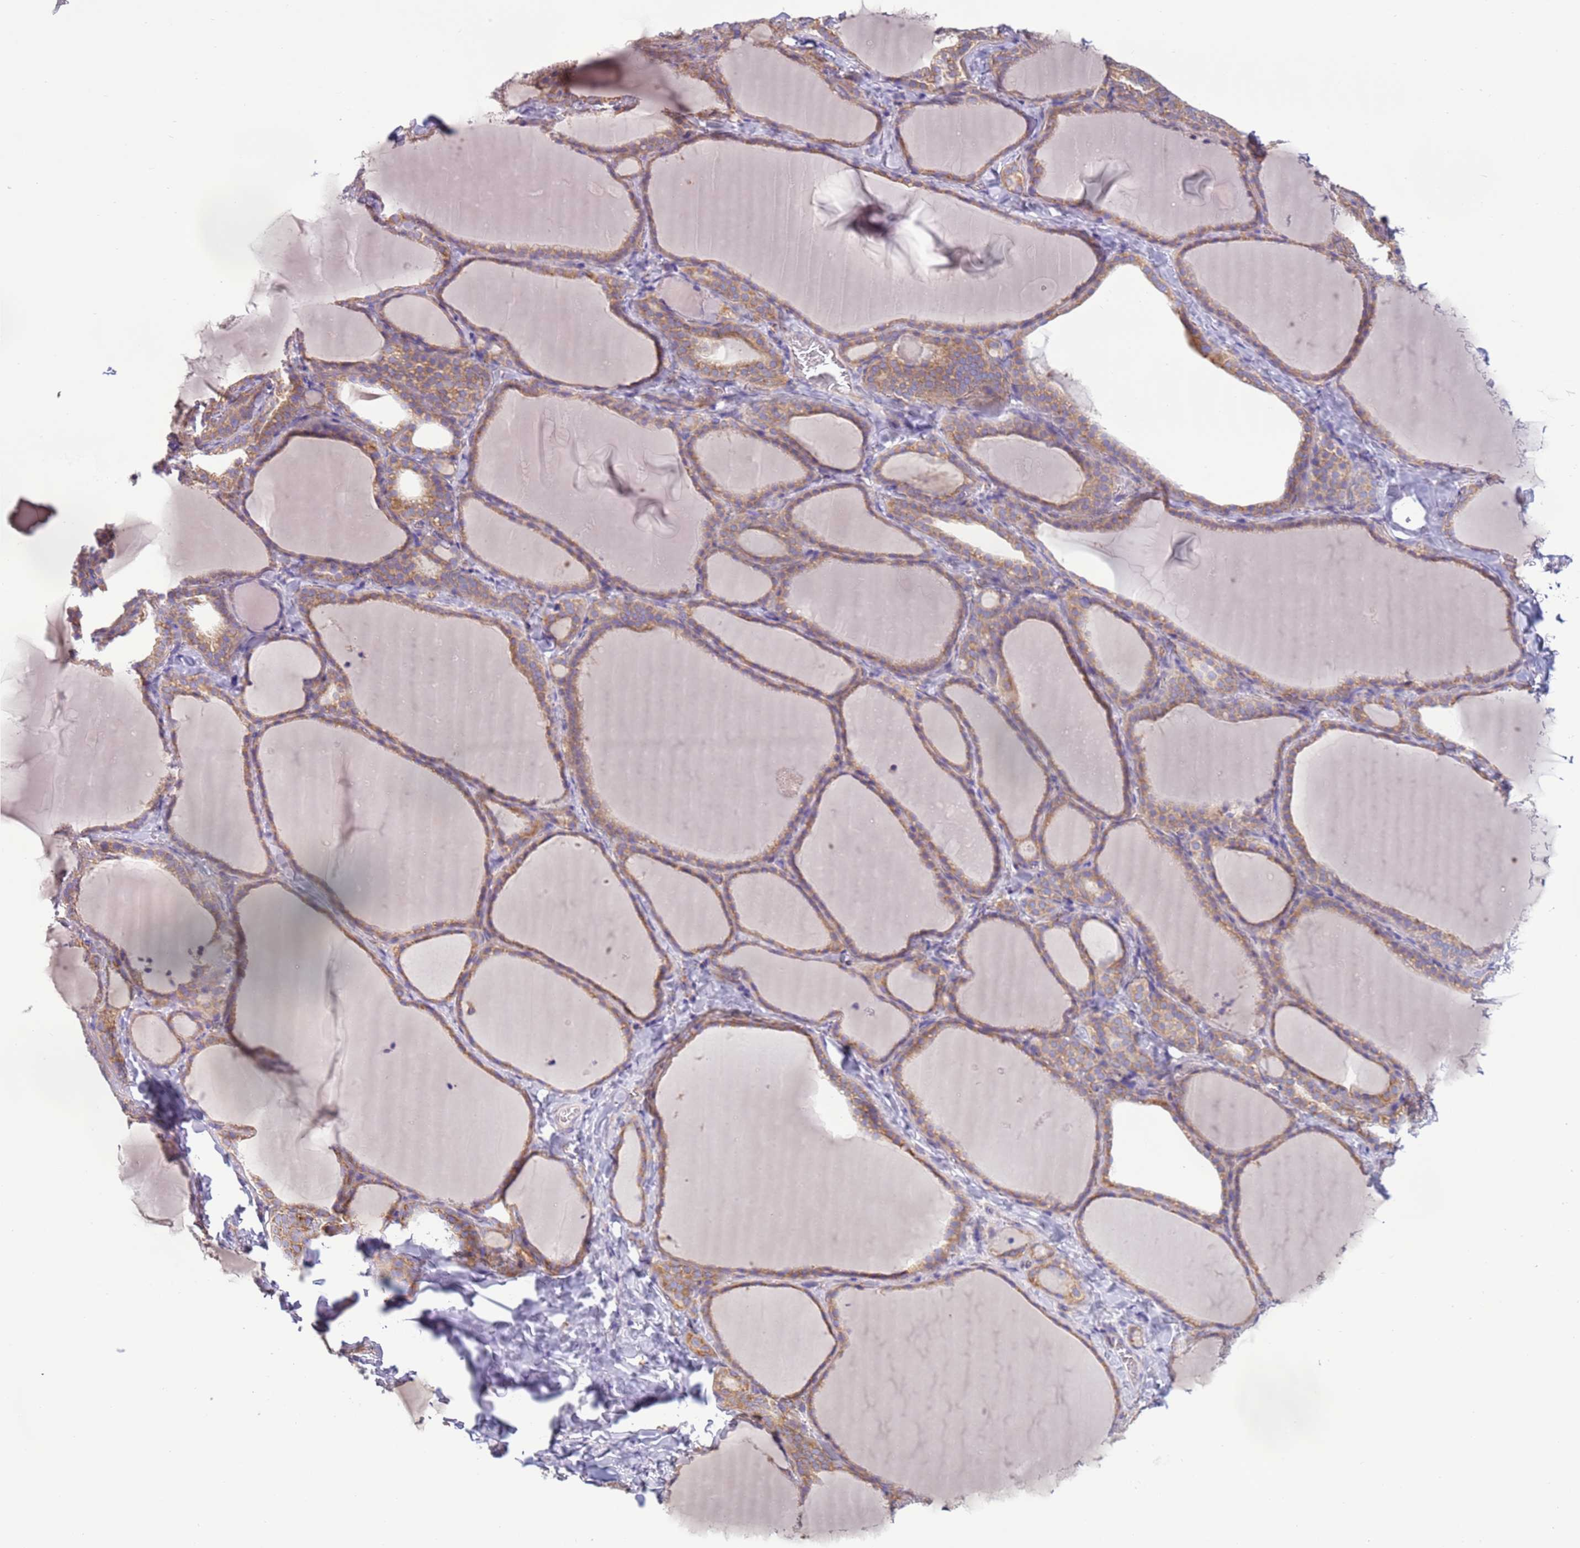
{"staining": {"intensity": "moderate", "quantity": ">75%", "location": "cytoplasmic/membranous"}, "tissue": "thyroid gland", "cell_type": "Glandular cells", "image_type": "normal", "snomed": [{"axis": "morphology", "description": "Normal tissue, NOS"}, {"axis": "topography", "description": "Thyroid gland"}], "caption": "Protein expression analysis of unremarkable thyroid gland exhibits moderate cytoplasmic/membranous staining in approximately >75% of glandular cells. The staining was performed using DAB to visualize the protein expression in brown, while the nuclei were stained in blue with hematoxylin (Magnification: 20x).", "gene": "VARS1", "patient": {"sex": "female", "age": 22}}